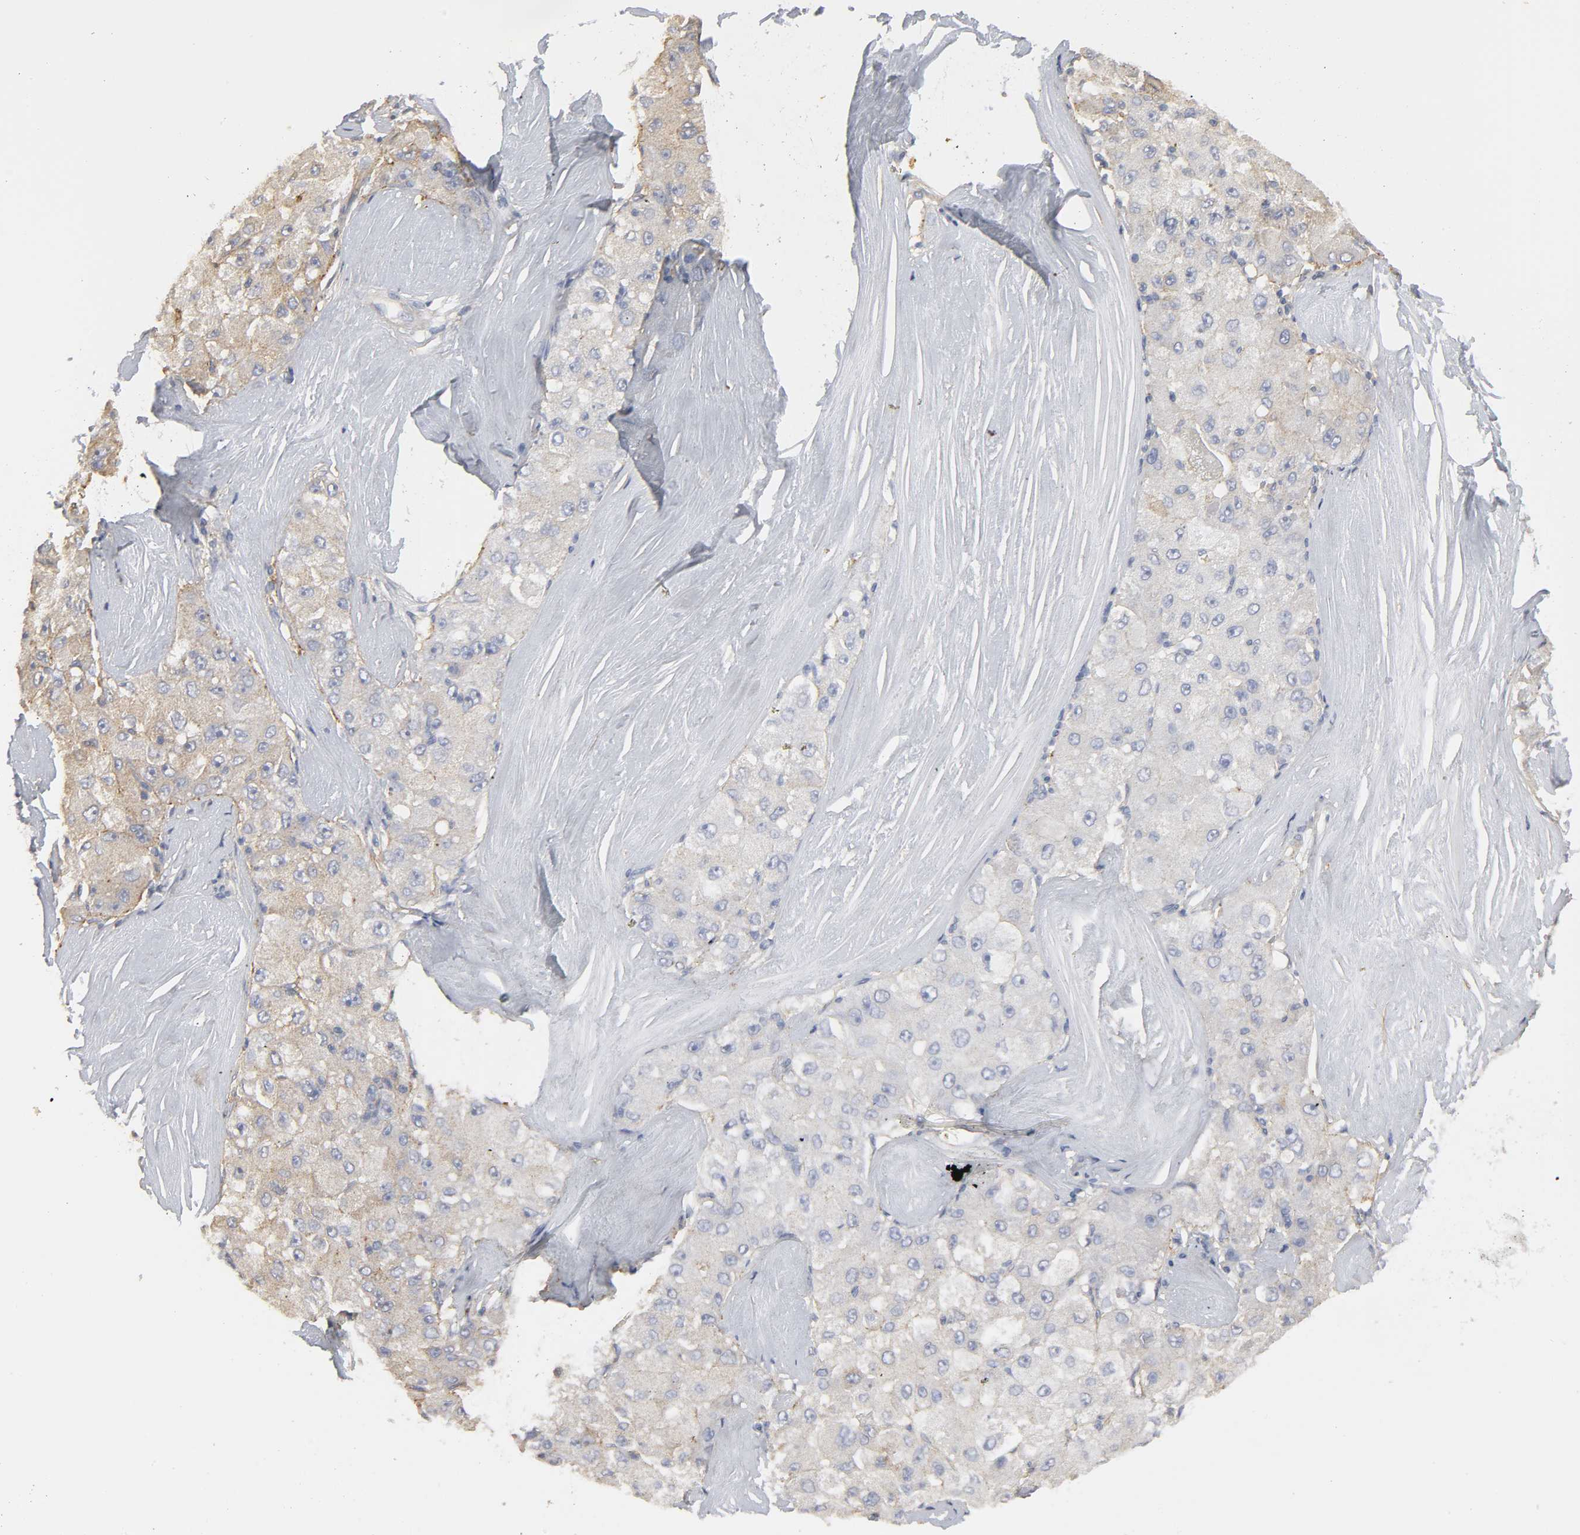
{"staining": {"intensity": "moderate", "quantity": "25%-75%", "location": "cytoplasmic/membranous"}, "tissue": "liver cancer", "cell_type": "Tumor cells", "image_type": "cancer", "snomed": [{"axis": "morphology", "description": "Carcinoma, Hepatocellular, NOS"}, {"axis": "topography", "description": "Liver"}], "caption": "A medium amount of moderate cytoplasmic/membranous positivity is seen in about 25%-75% of tumor cells in liver cancer (hepatocellular carcinoma) tissue. Immunohistochemistry stains the protein in brown and the nuclei are stained blue.", "gene": "SH3GLB1", "patient": {"sex": "male", "age": 80}}